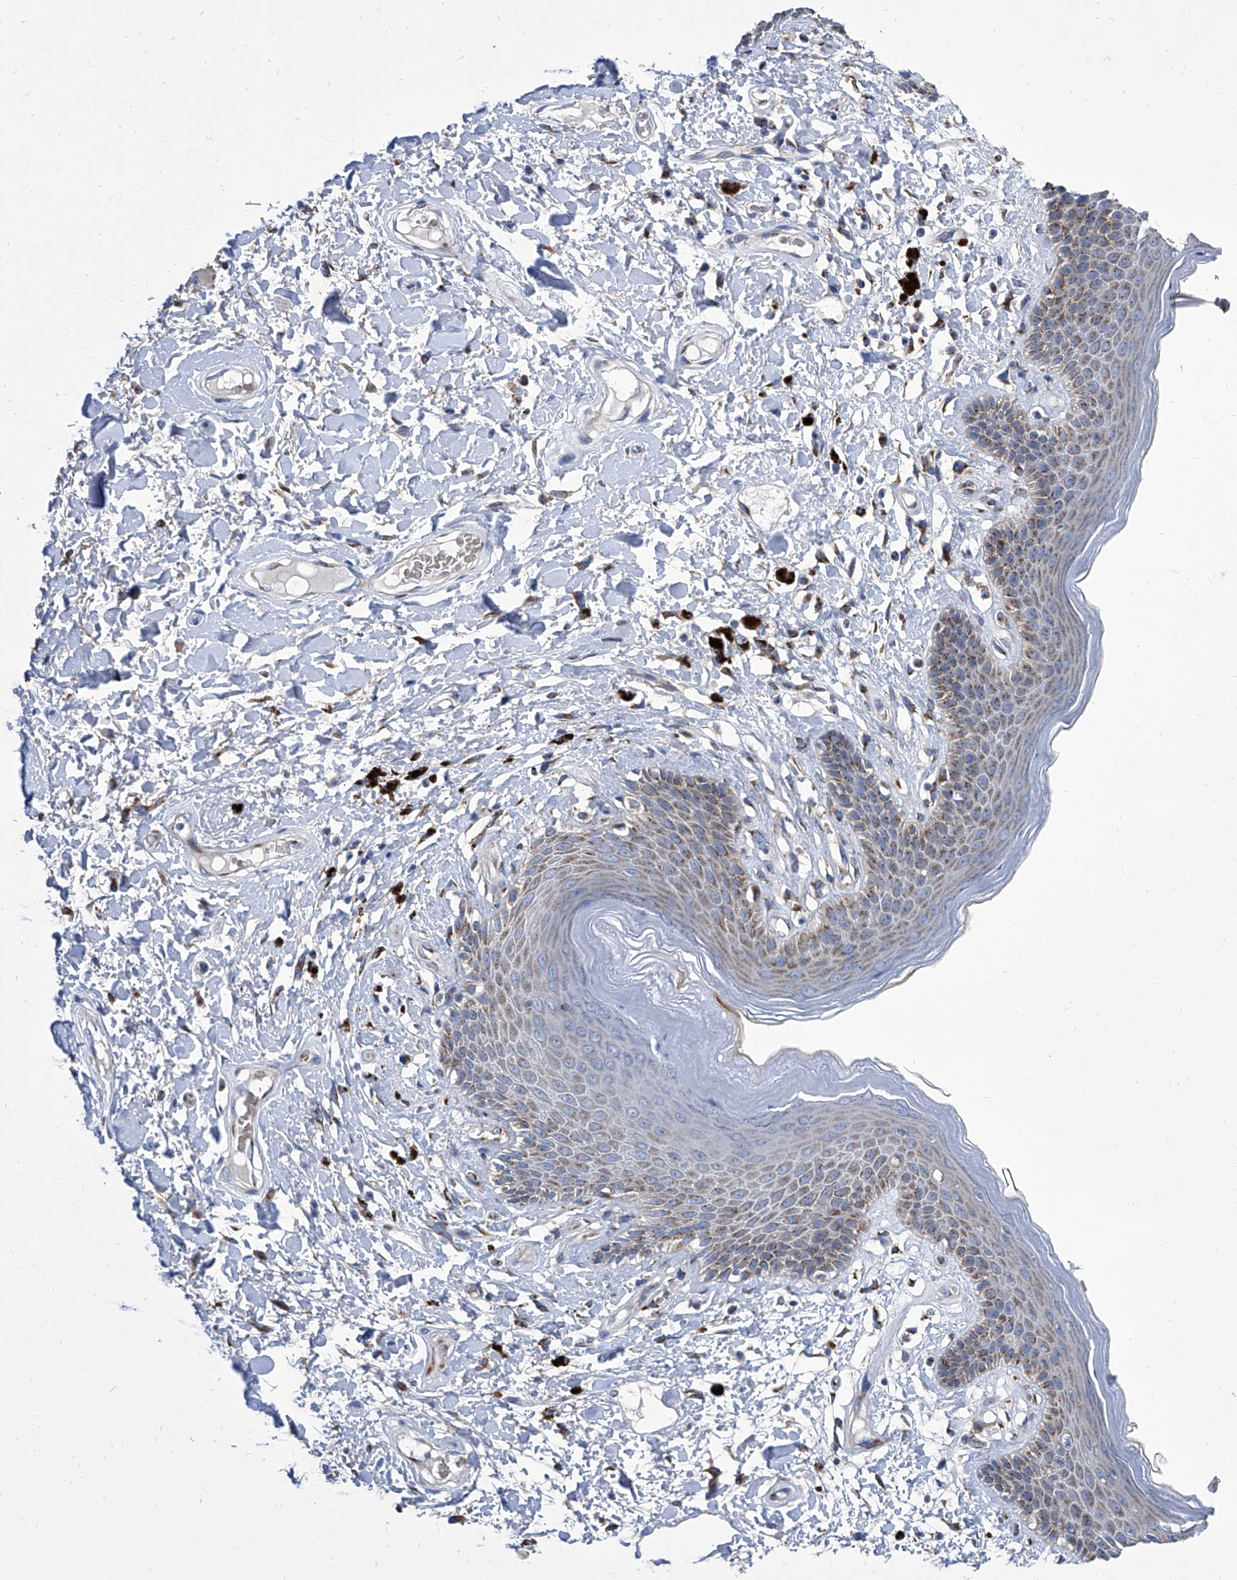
{"staining": {"intensity": "moderate", "quantity": "25%-75%", "location": "cytoplasmic/membranous"}, "tissue": "skin", "cell_type": "Epidermal cells", "image_type": "normal", "snomed": [{"axis": "morphology", "description": "Normal tissue, NOS"}, {"axis": "topography", "description": "Anal"}], "caption": "This micrograph reveals IHC staining of benign skin, with medium moderate cytoplasmic/membranous positivity in approximately 25%-75% of epidermal cells.", "gene": "TJAP1", "patient": {"sex": "female", "age": 78}}